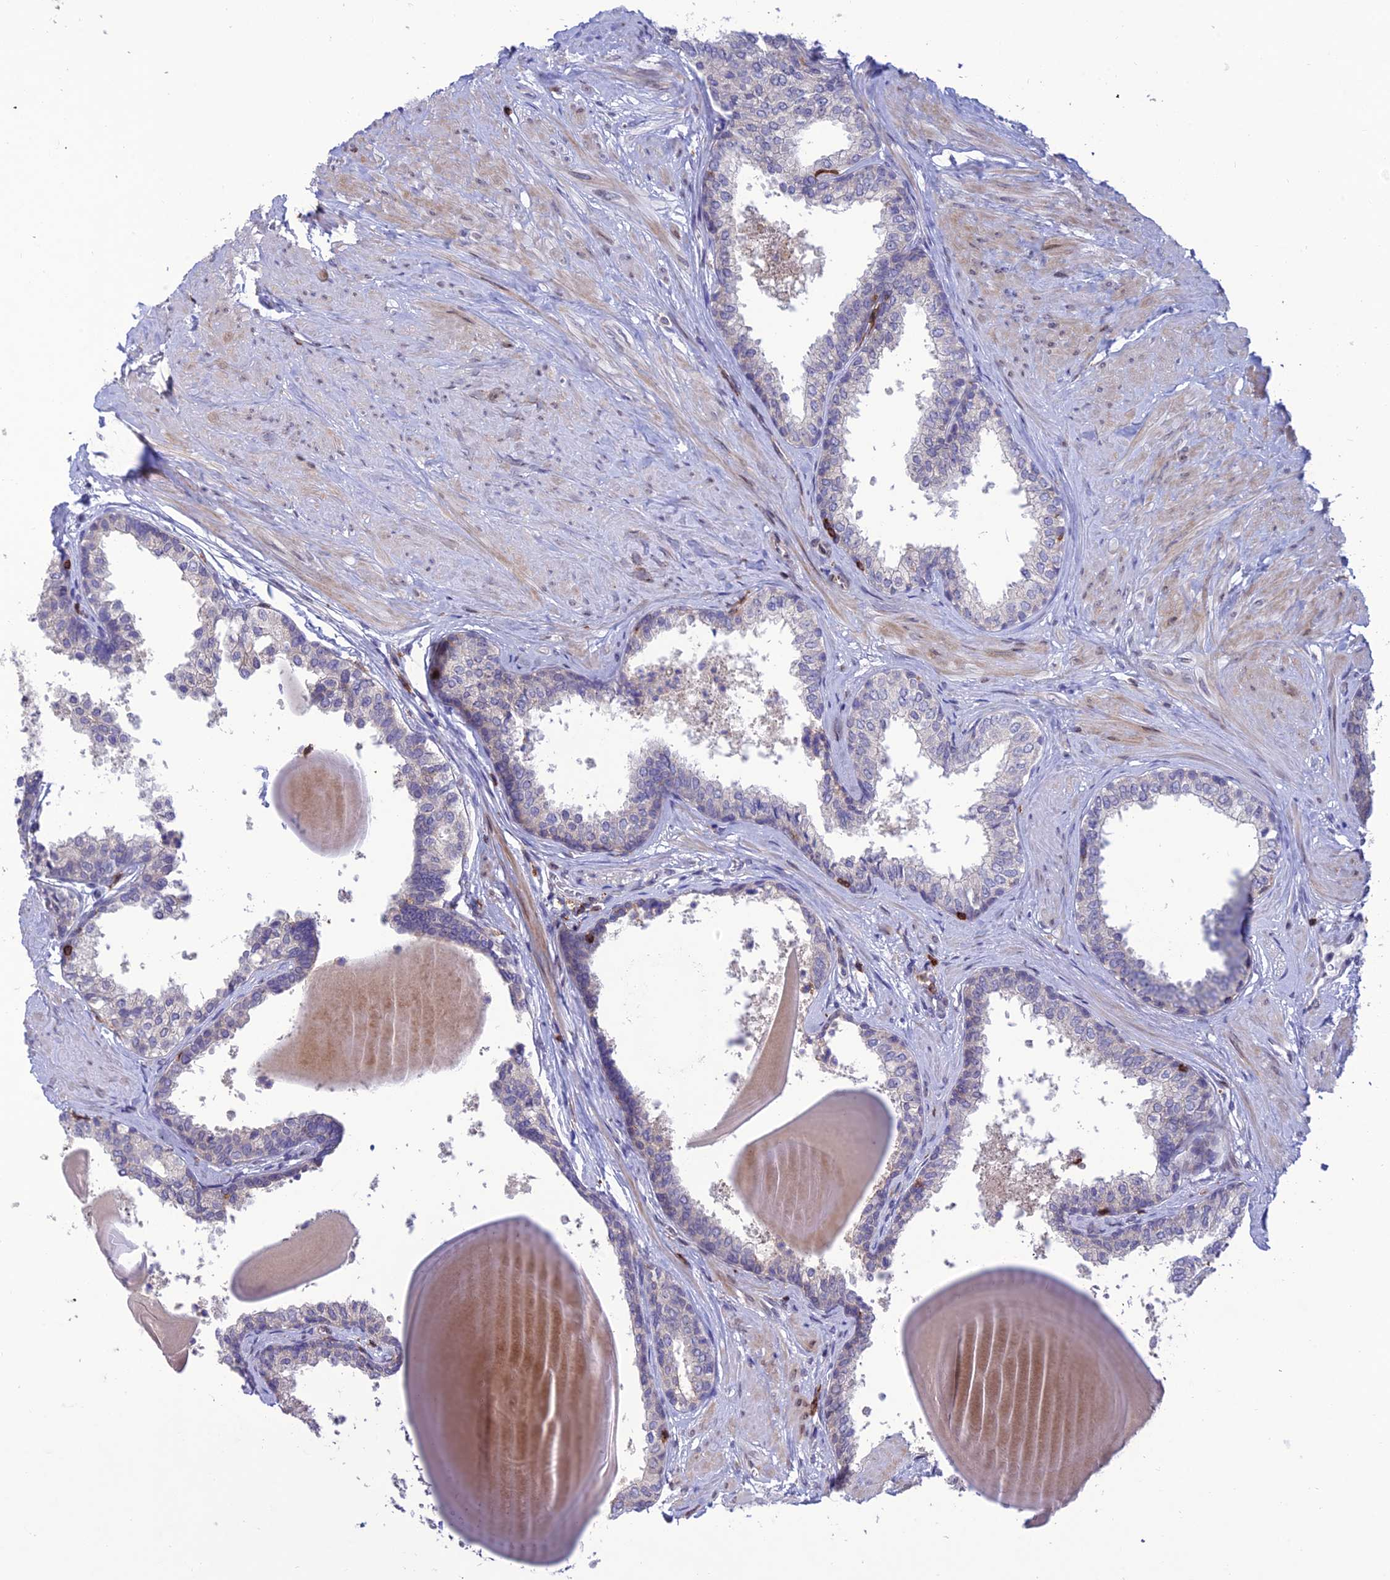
{"staining": {"intensity": "weak", "quantity": "<25%", "location": "cytoplasmic/membranous"}, "tissue": "prostate", "cell_type": "Glandular cells", "image_type": "normal", "snomed": [{"axis": "morphology", "description": "Normal tissue, NOS"}, {"axis": "topography", "description": "Prostate"}], "caption": "Immunohistochemistry of unremarkable human prostate displays no positivity in glandular cells.", "gene": "FAM76A", "patient": {"sex": "male", "age": 48}}